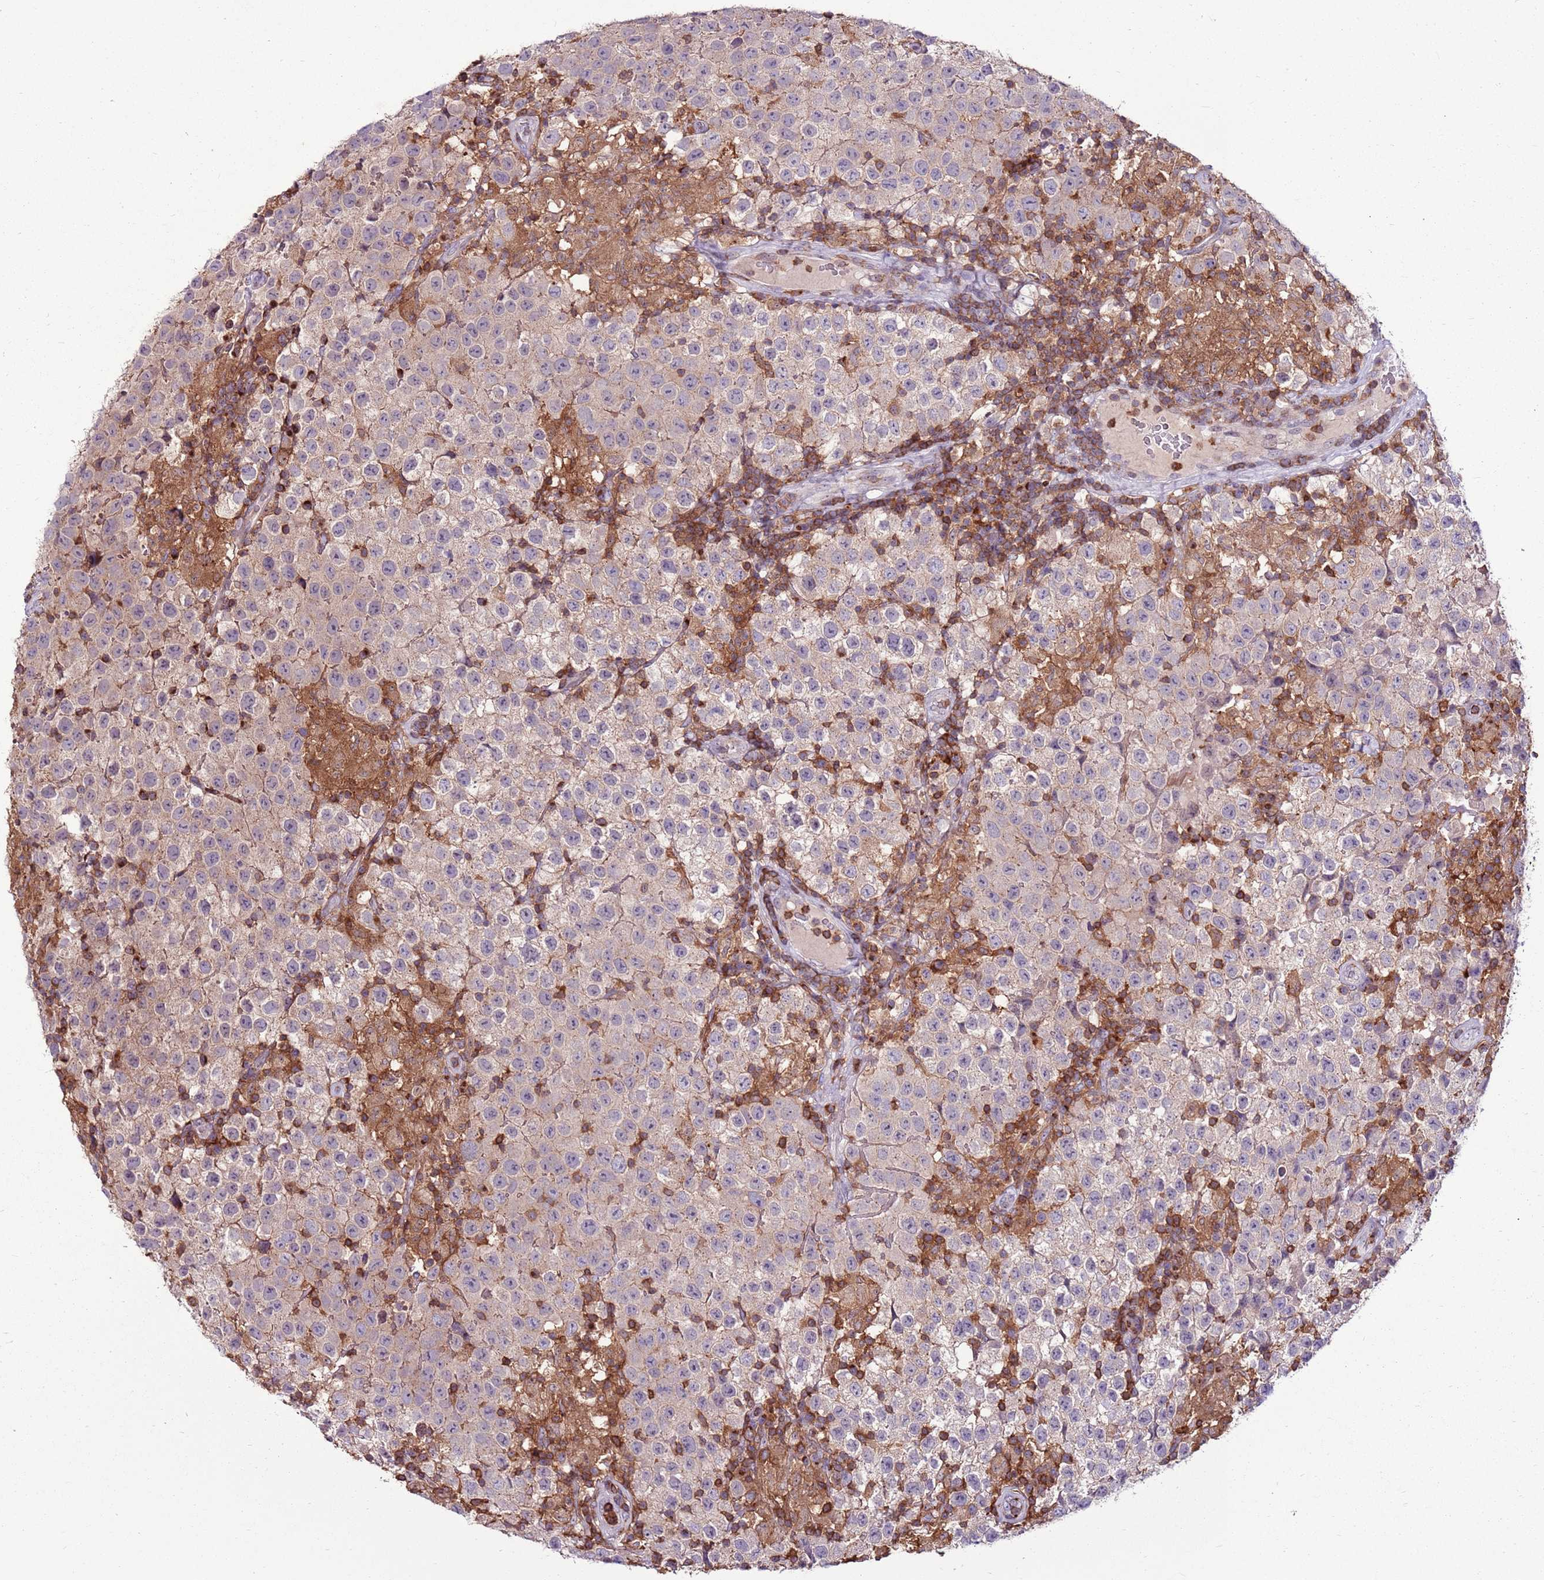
{"staining": {"intensity": "weak", "quantity": "<25%", "location": "cytoplasmic/membranous"}, "tissue": "testis cancer", "cell_type": "Tumor cells", "image_type": "cancer", "snomed": [{"axis": "morphology", "description": "Seminoma, NOS"}, {"axis": "morphology", "description": "Carcinoma, Embryonal, NOS"}, {"axis": "topography", "description": "Testis"}], "caption": "DAB immunohistochemical staining of human testis cancer exhibits no significant expression in tumor cells.", "gene": "ZSWIM1", "patient": {"sex": "male", "age": 41}}